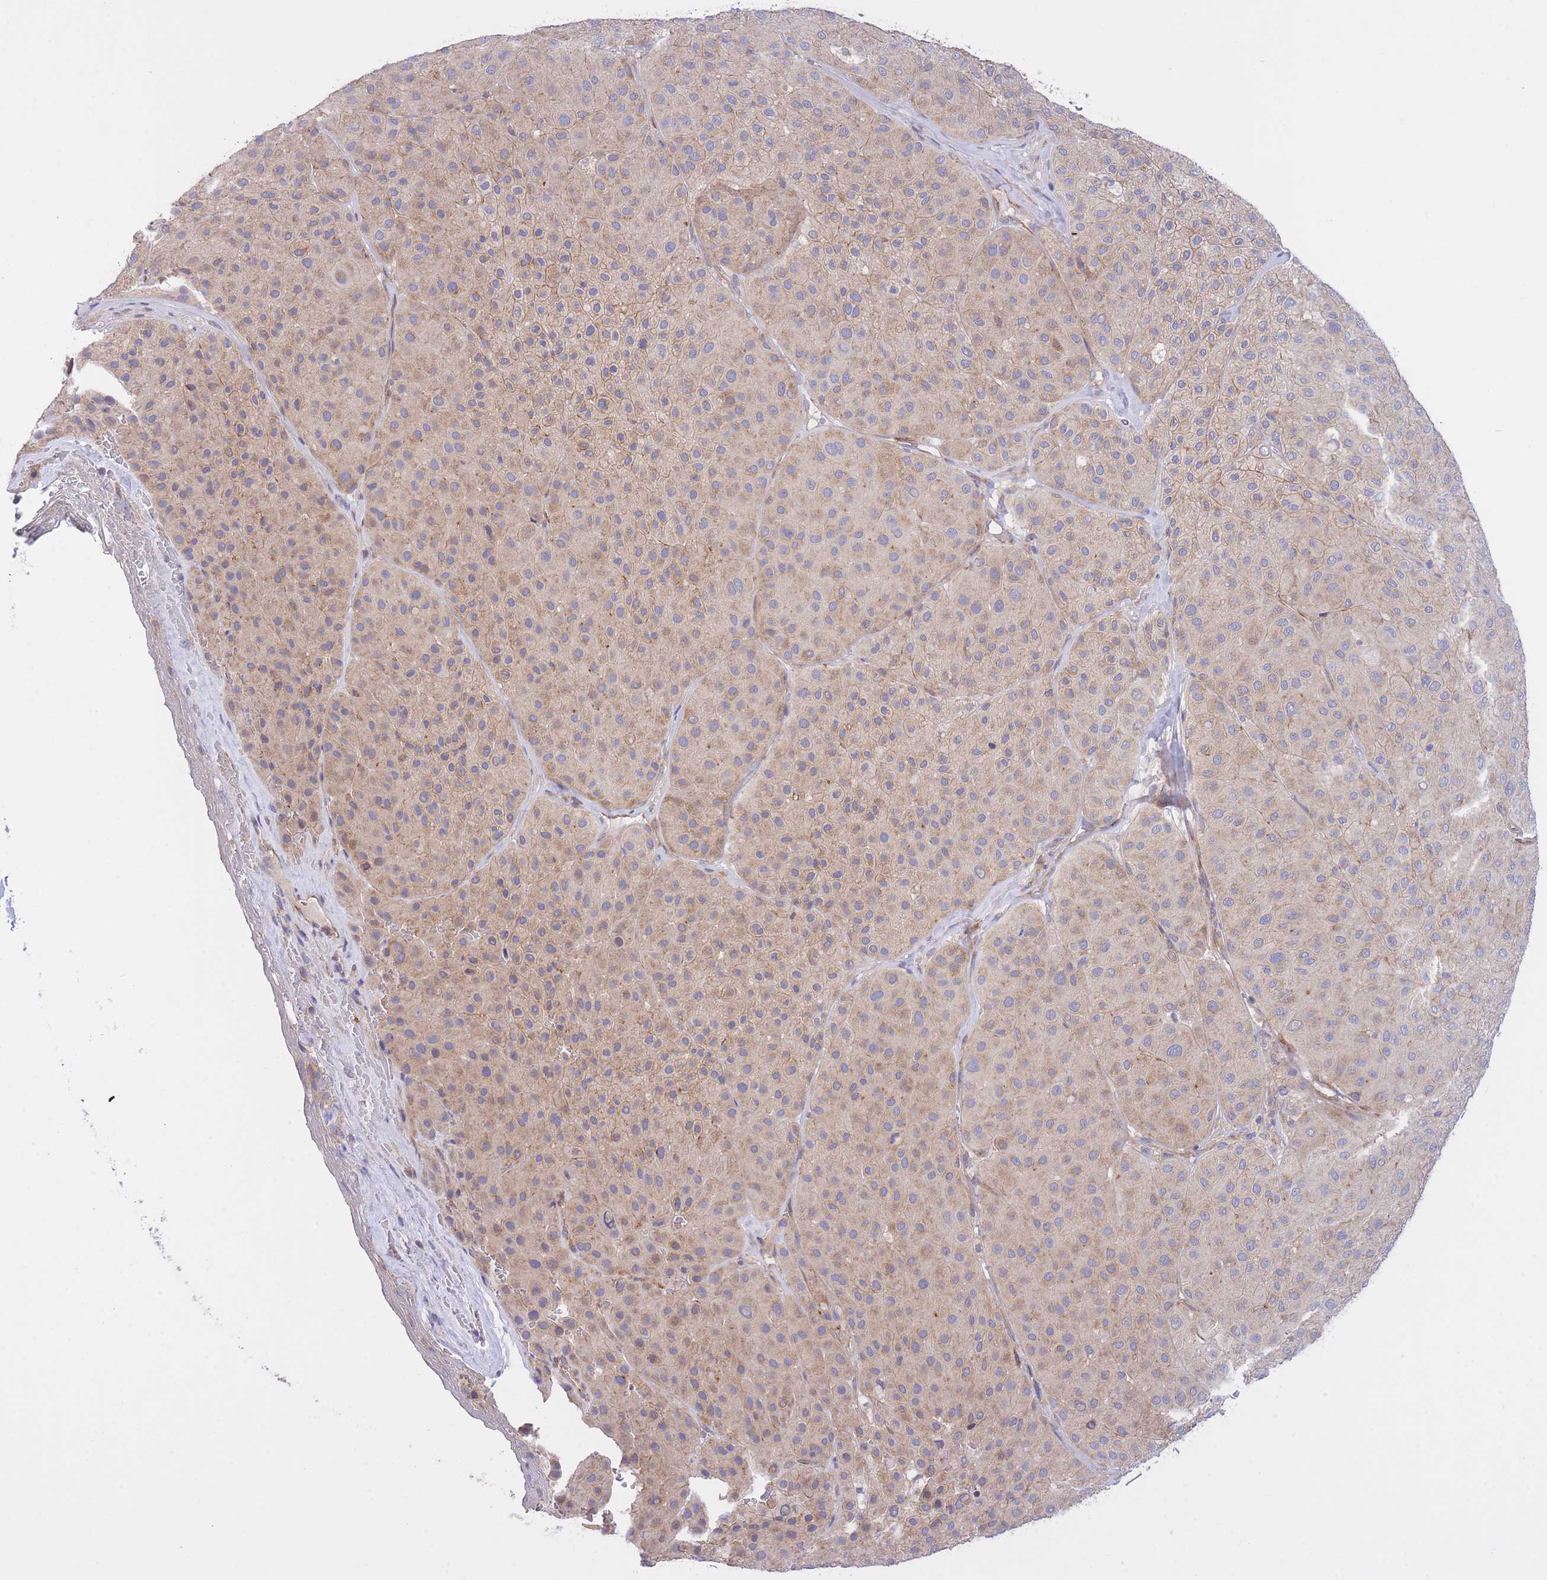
{"staining": {"intensity": "weak", "quantity": "25%-75%", "location": "cytoplasmic/membranous"}, "tissue": "melanoma", "cell_type": "Tumor cells", "image_type": "cancer", "snomed": [{"axis": "morphology", "description": "Malignant melanoma, Metastatic site"}, {"axis": "topography", "description": "Smooth muscle"}], "caption": "There is low levels of weak cytoplasmic/membranous expression in tumor cells of melanoma, as demonstrated by immunohistochemical staining (brown color).", "gene": "CHAC1", "patient": {"sex": "male", "age": 41}}